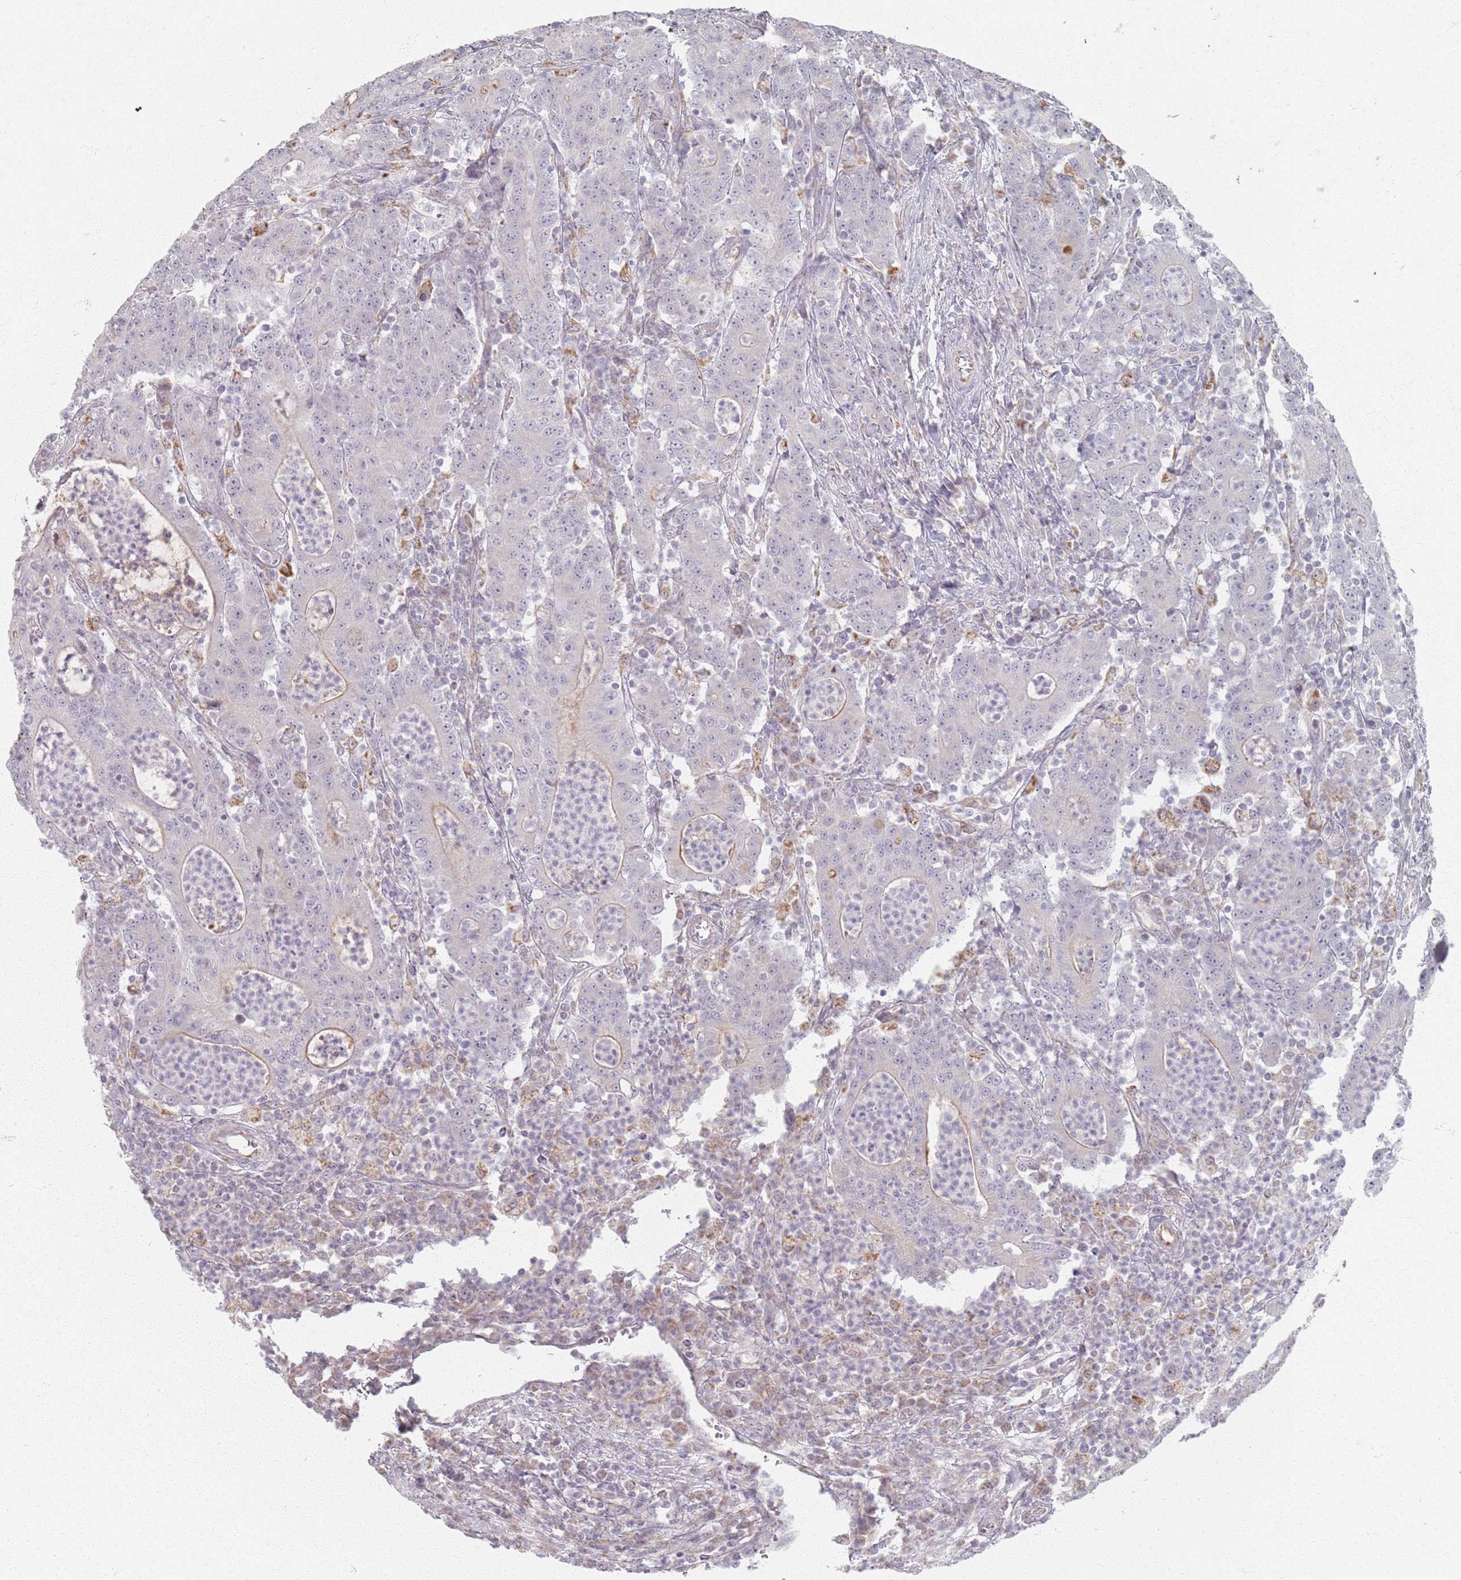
{"staining": {"intensity": "weak", "quantity": "<25%", "location": "cytoplasmic/membranous"}, "tissue": "colorectal cancer", "cell_type": "Tumor cells", "image_type": "cancer", "snomed": [{"axis": "morphology", "description": "Adenocarcinoma, NOS"}, {"axis": "topography", "description": "Colon"}], "caption": "IHC of human adenocarcinoma (colorectal) demonstrates no expression in tumor cells. (DAB (3,3'-diaminobenzidine) immunohistochemistry, high magnification).", "gene": "PKD2L2", "patient": {"sex": "male", "age": 83}}